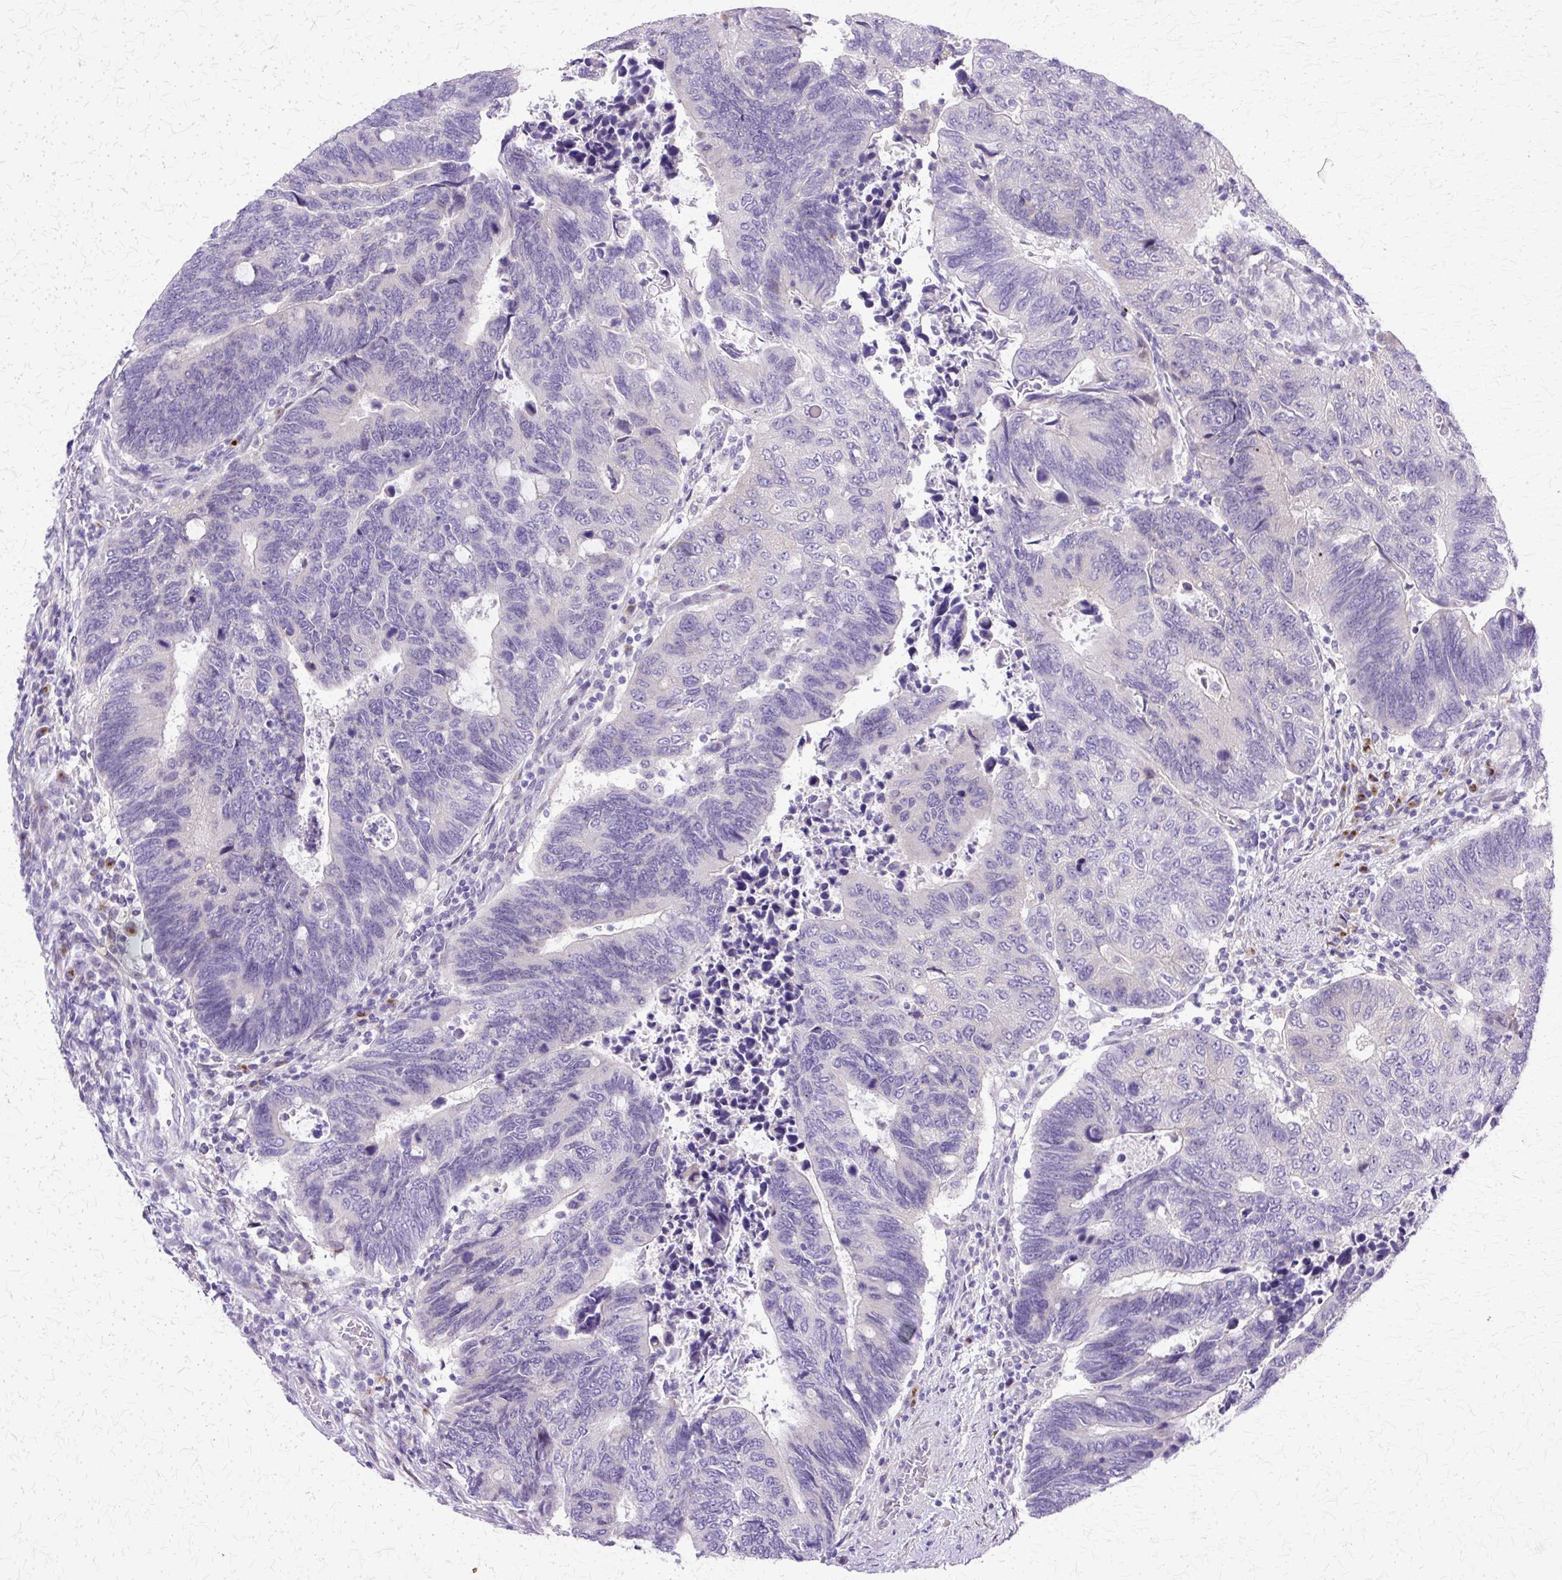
{"staining": {"intensity": "negative", "quantity": "none", "location": "none"}, "tissue": "colorectal cancer", "cell_type": "Tumor cells", "image_type": "cancer", "snomed": [{"axis": "morphology", "description": "Adenocarcinoma, NOS"}, {"axis": "topography", "description": "Colon"}], "caption": "Tumor cells show no significant protein staining in colorectal adenocarcinoma.", "gene": "TBC1D3G", "patient": {"sex": "male", "age": 87}}